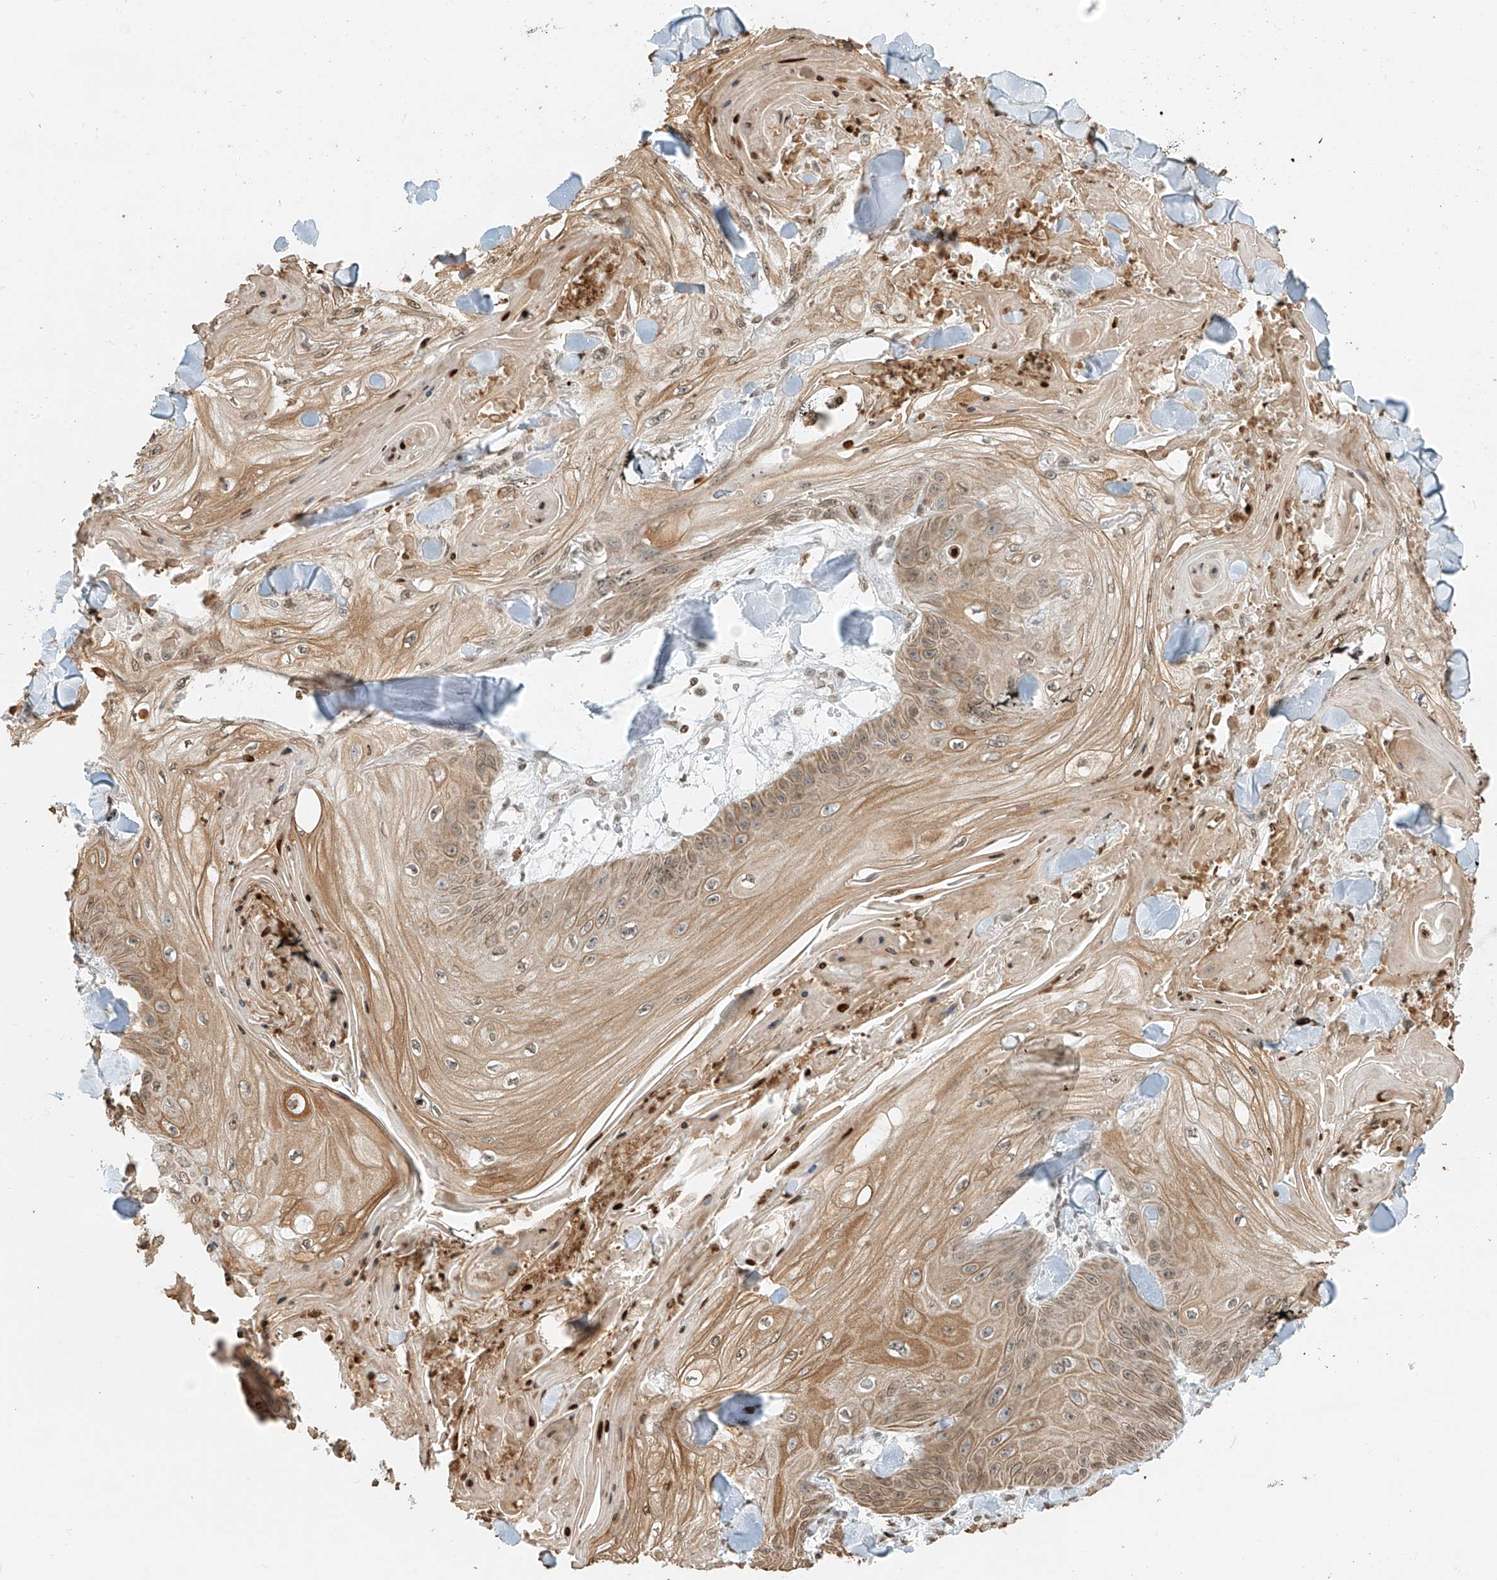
{"staining": {"intensity": "moderate", "quantity": ">75%", "location": "cytoplasmic/membranous,nuclear"}, "tissue": "skin cancer", "cell_type": "Tumor cells", "image_type": "cancer", "snomed": [{"axis": "morphology", "description": "Squamous cell carcinoma, NOS"}, {"axis": "topography", "description": "Skin"}], "caption": "Moderate cytoplasmic/membranous and nuclear expression for a protein is present in about >75% of tumor cells of skin cancer (squamous cell carcinoma) using immunohistochemistry (IHC).", "gene": "C17orf58", "patient": {"sex": "male", "age": 74}}